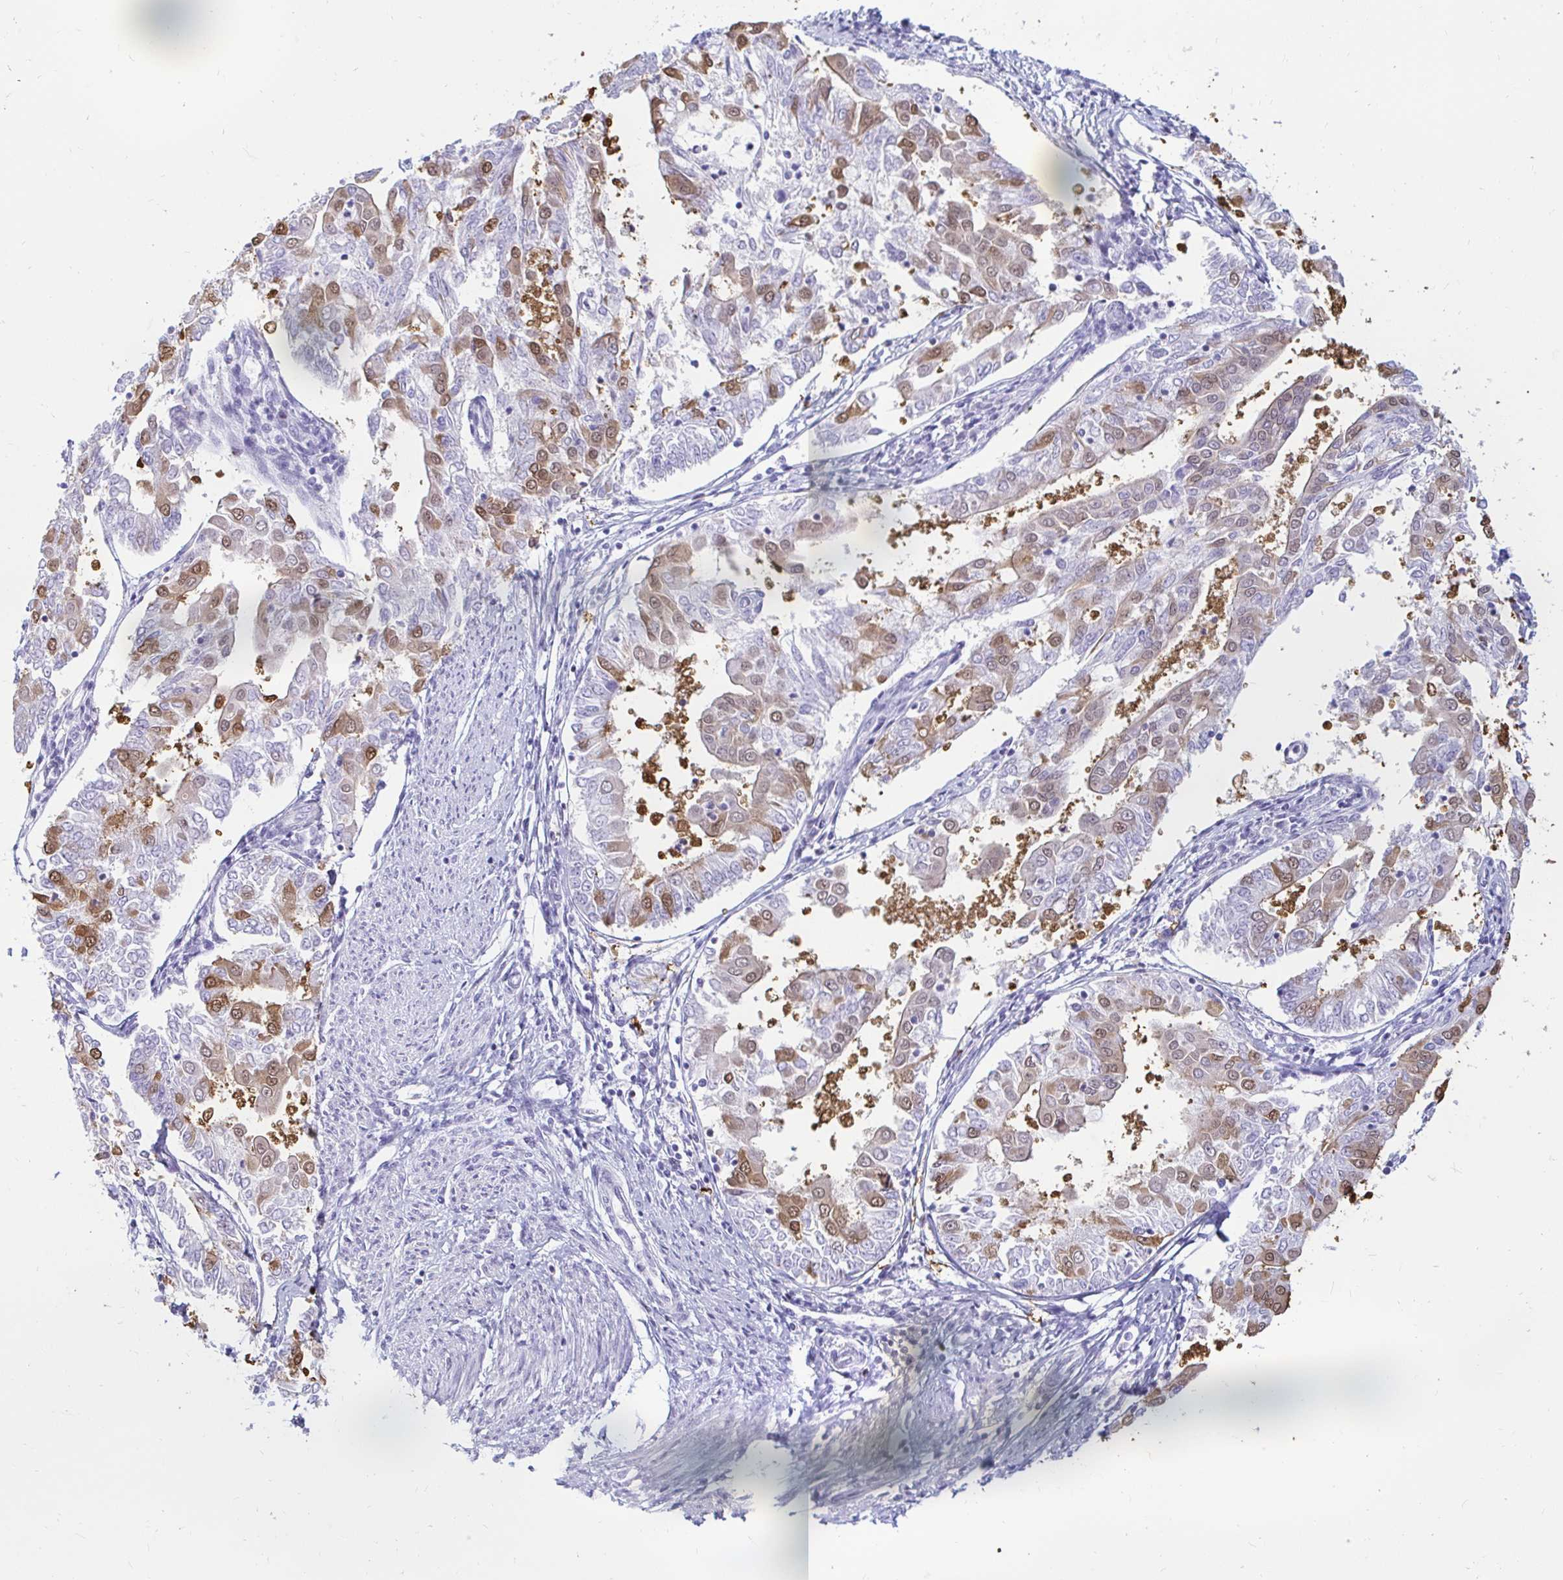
{"staining": {"intensity": "moderate", "quantity": "25%-75%", "location": "cytoplasmic/membranous,nuclear"}, "tissue": "endometrial cancer", "cell_type": "Tumor cells", "image_type": "cancer", "snomed": [{"axis": "morphology", "description": "Adenocarcinoma, NOS"}, {"axis": "topography", "description": "Endometrium"}], "caption": "Endometrial cancer (adenocarcinoma) was stained to show a protein in brown. There is medium levels of moderate cytoplasmic/membranous and nuclear staining in approximately 25%-75% of tumor cells.", "gene": "CAPSL", "patient": {"sex": "female", "age": 68}}